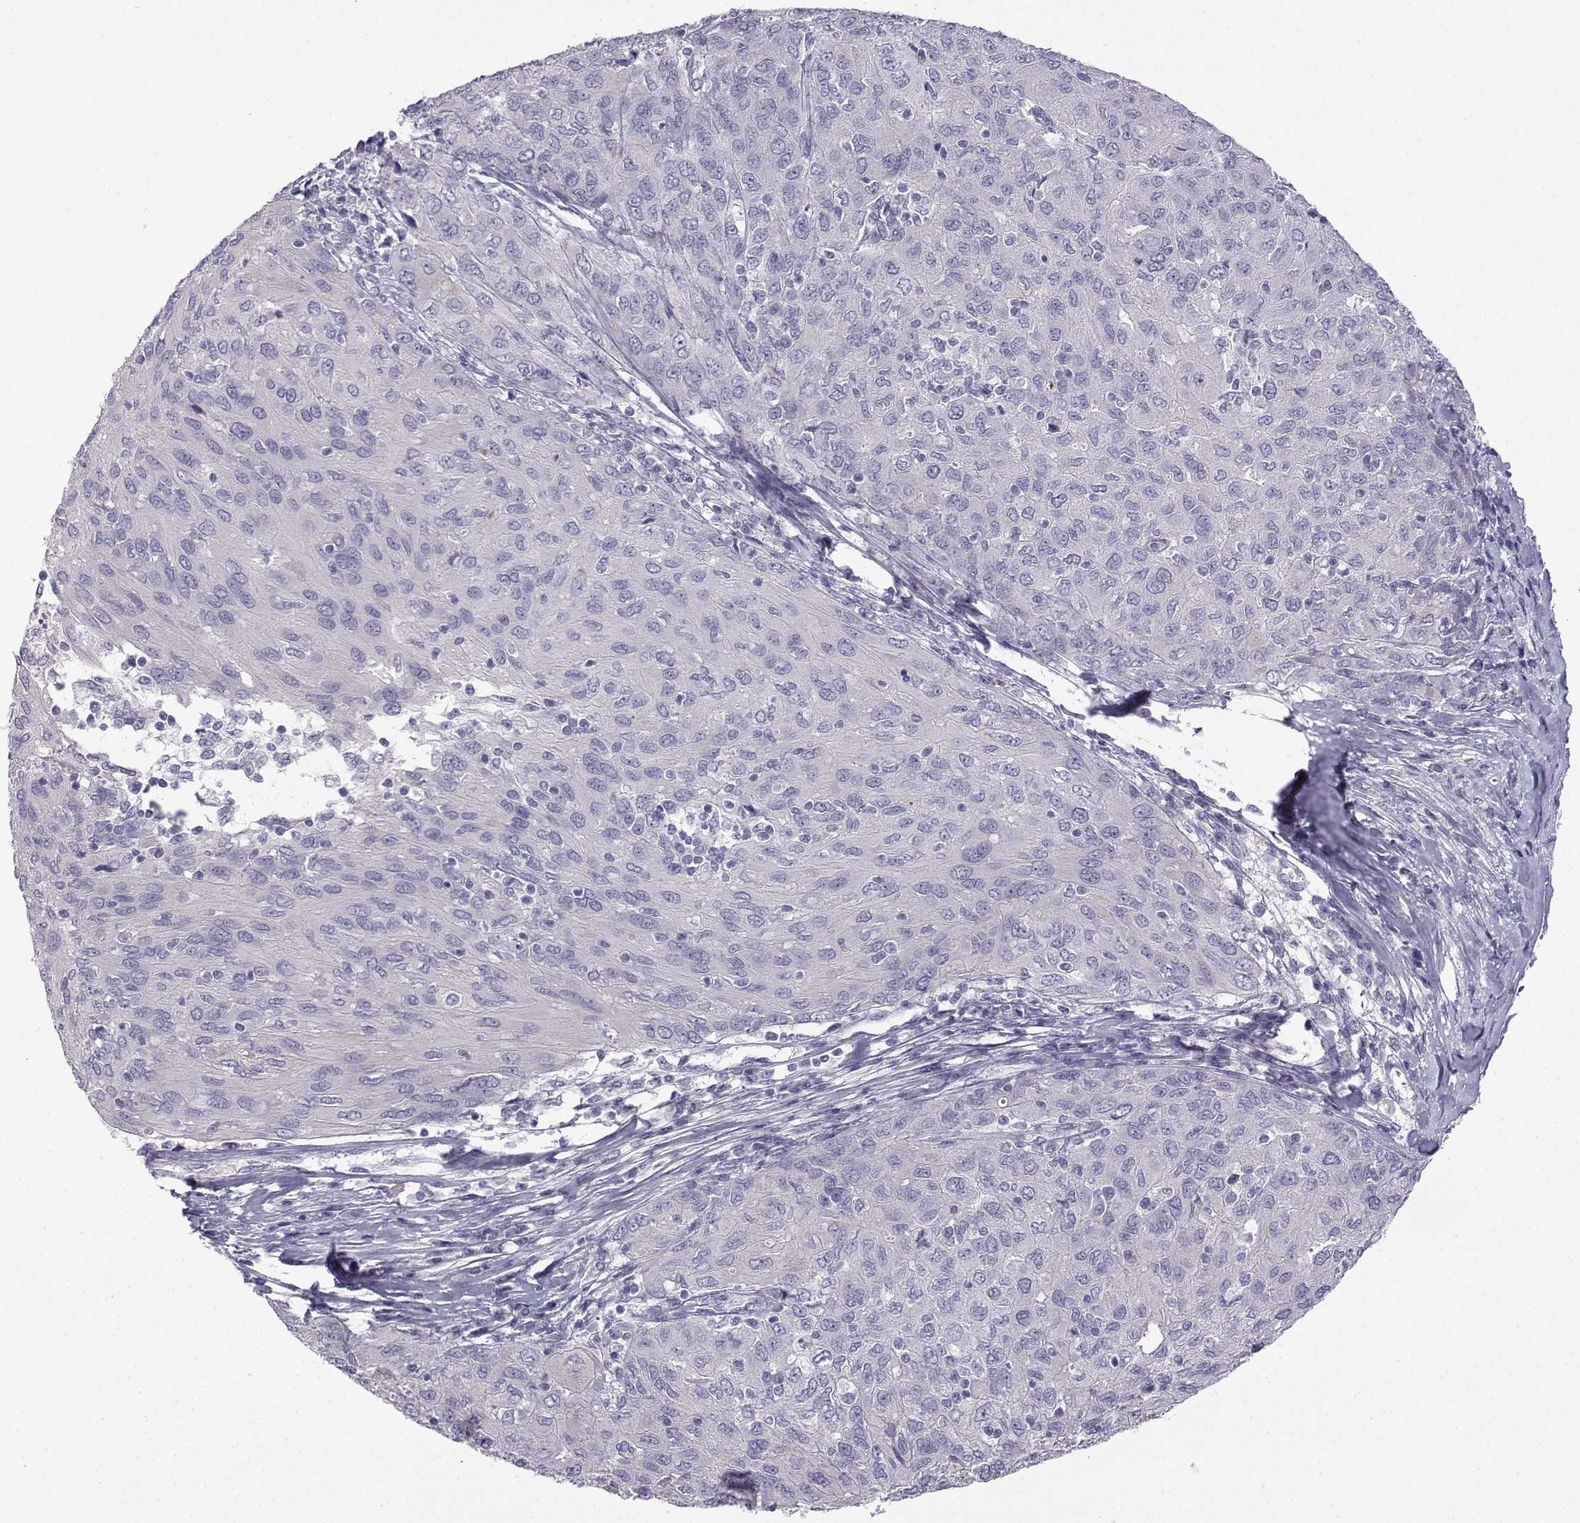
{"staining": {"intensity": "negative", "quantity": "none", "location": "none"}, "tissue": "ovarian cancer", "cell_type": "Tumor cells", "image_type": "cancer", "snomed": [{"axis": "morphology", "description": "Carcinoma, endometroid"}, {"axis": "topography", "description": "Ovary"}], "caption": "The image displays no staining of tumor cells in endometroid carcinoma (ovarian).", "gene": "SPACA7", "patient": {"sex": "female", "age": 50}}